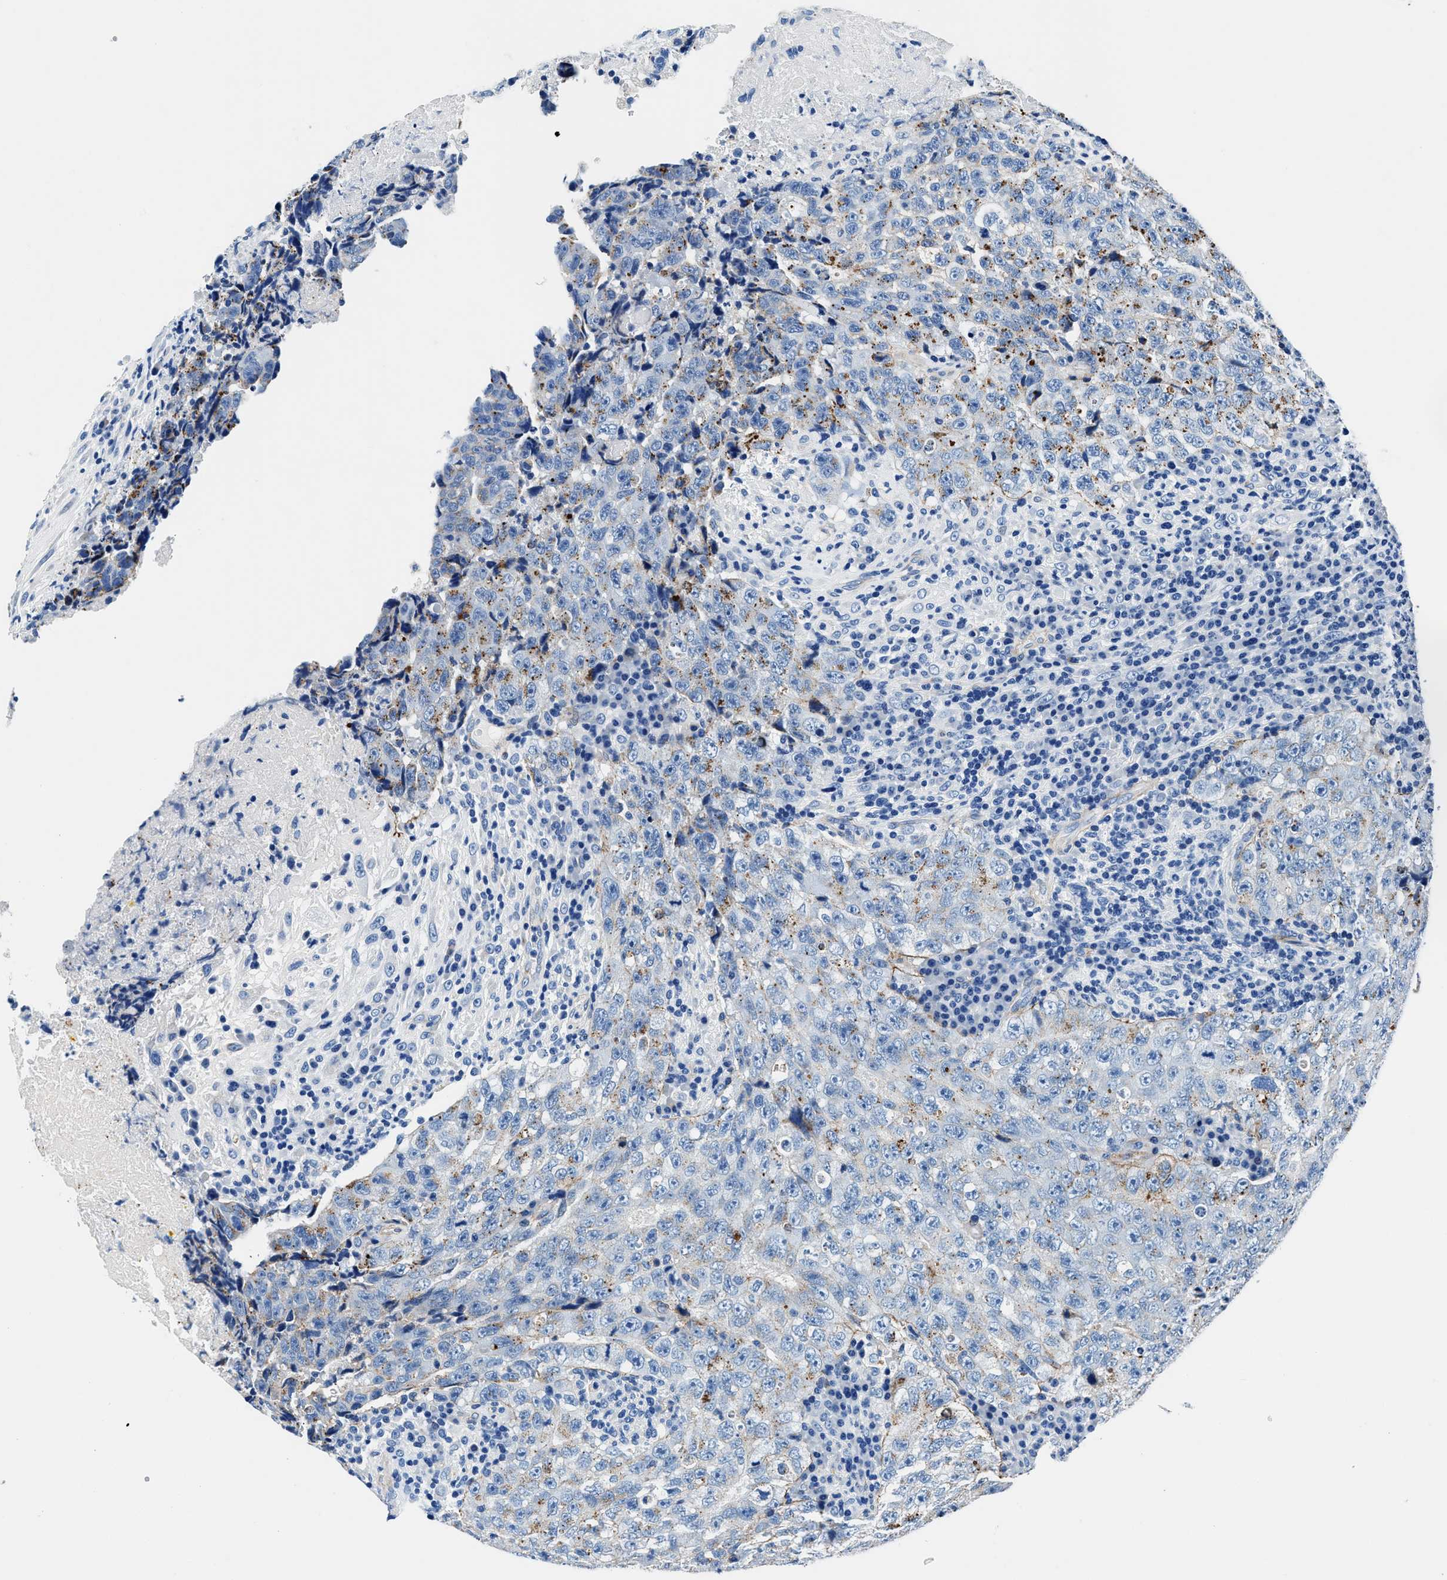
{"staining": {"intensity": "moderate", "quantity": "<25%", "location": "cytoplasmic/membranous"}, "tissue": "testis cancer", "cell_type": "Tumor cells", "image_type": "cancer", "snomed": [{"axis": "morphology", "description": "Necrosis, NOS"}, {"axis": "morphology", "description": "Carcinoma, Embryonal, NOS"}, {"axis": "topography", "description": "Testis"}], "caption": "Protein analysis of testis cancer tissue demonstrates moderate cytoplasmic/membranous expression in about <25% of tumor cells.", "gene": "DAG1", "patient": {"sex": "male", "age": 19}}